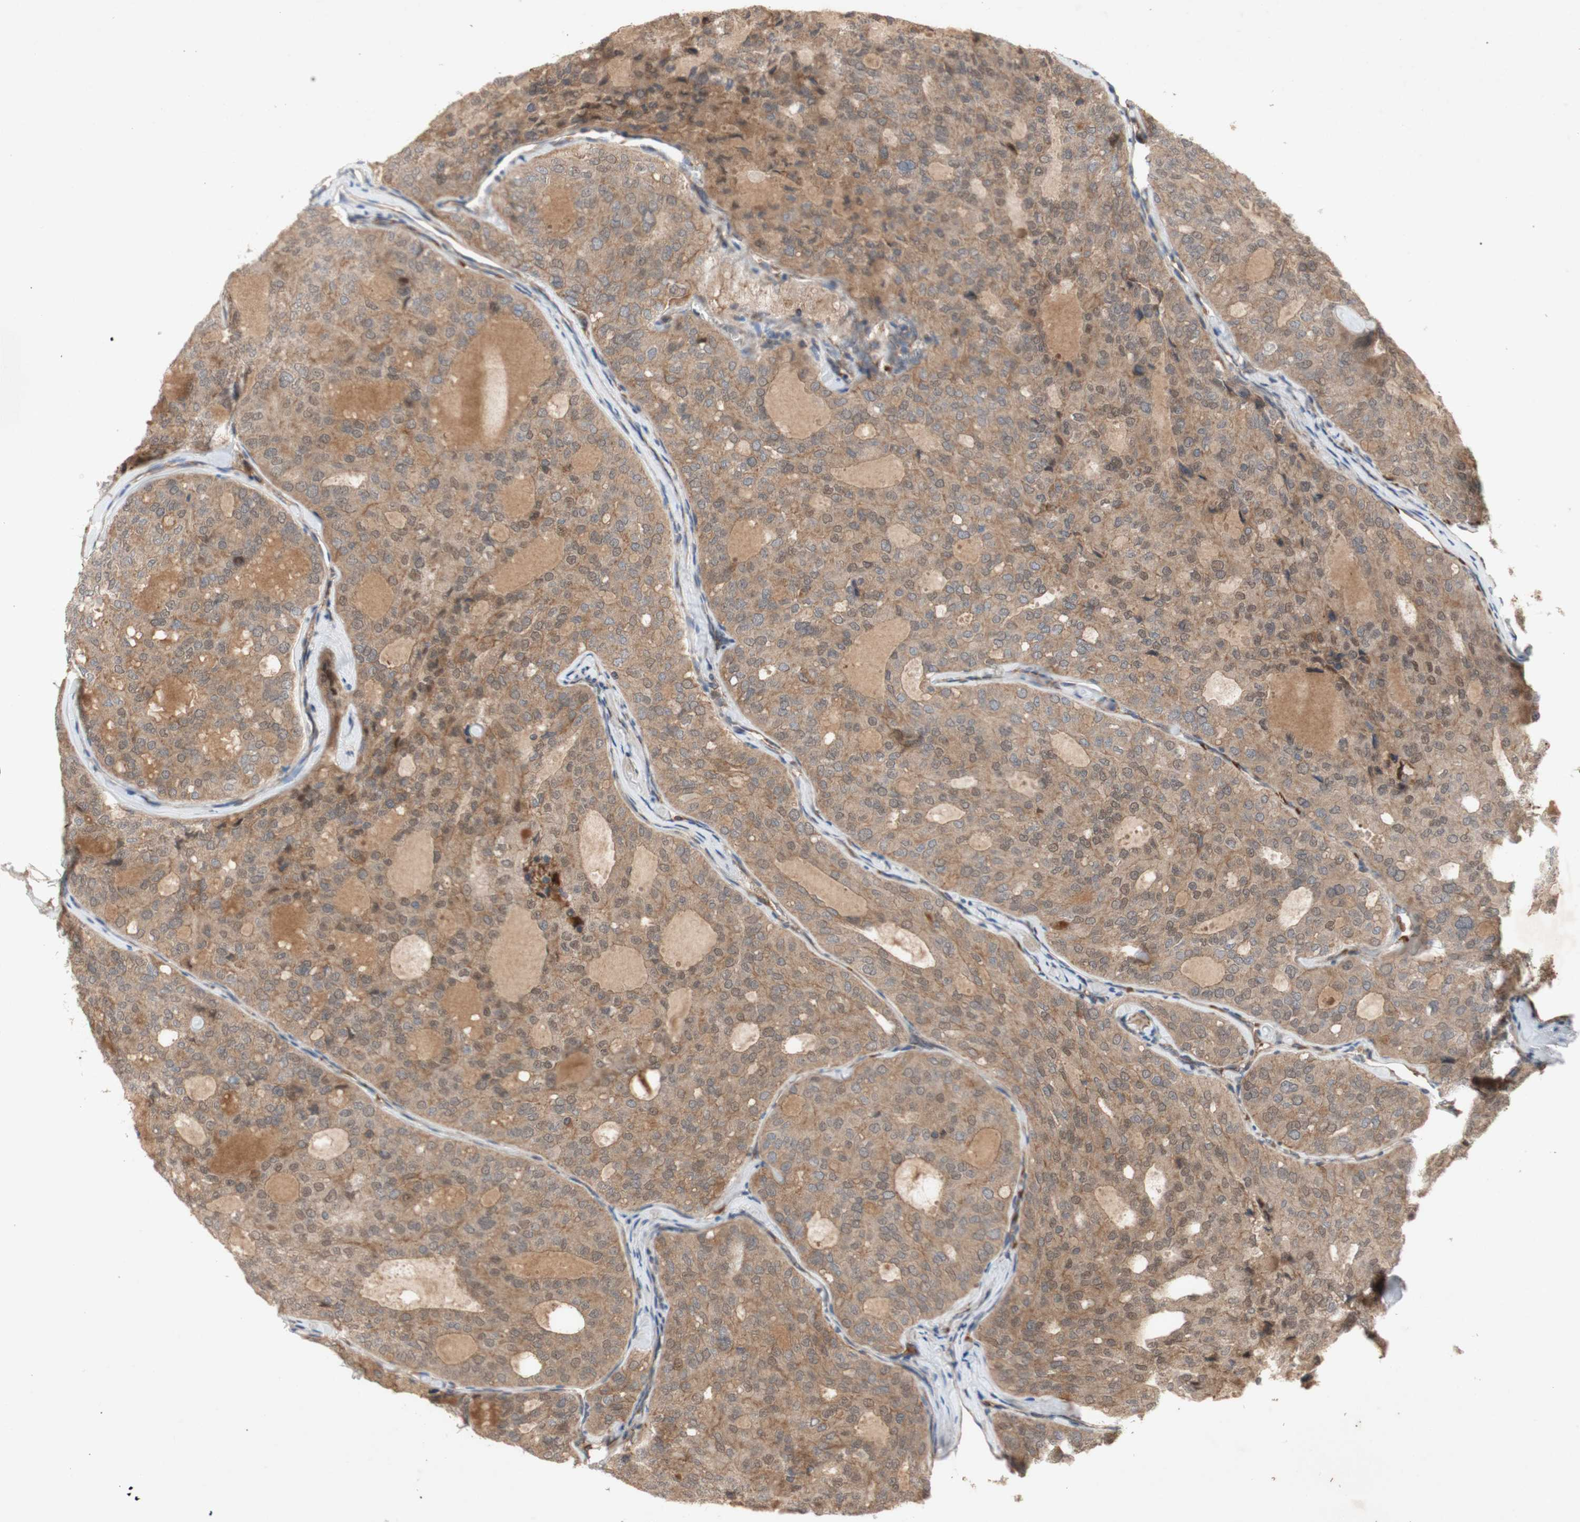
{"staining": {"intensity": "weak", "quantity": ">75%", "location": "cytoplasmic/membranous"}, "tissue": "thyroid cancer", "cell_type": "Tumor cells", "image_type": "cancer", "snomed": [{"axis": "morphology", "description": "Follicular adenoma carcinoma, NOS"}, {"axis": "topography", "description": "Thyroid gland"}], "caption": "Immunohistochemical staining of human thyroid follicular adenoma carcinoma reveals low levels of weak cytoplasmic/membranous staining in approximately >75% of tumor cells.", "gene": "PKN1", "patient": {"sex": "male", "age": 75}}